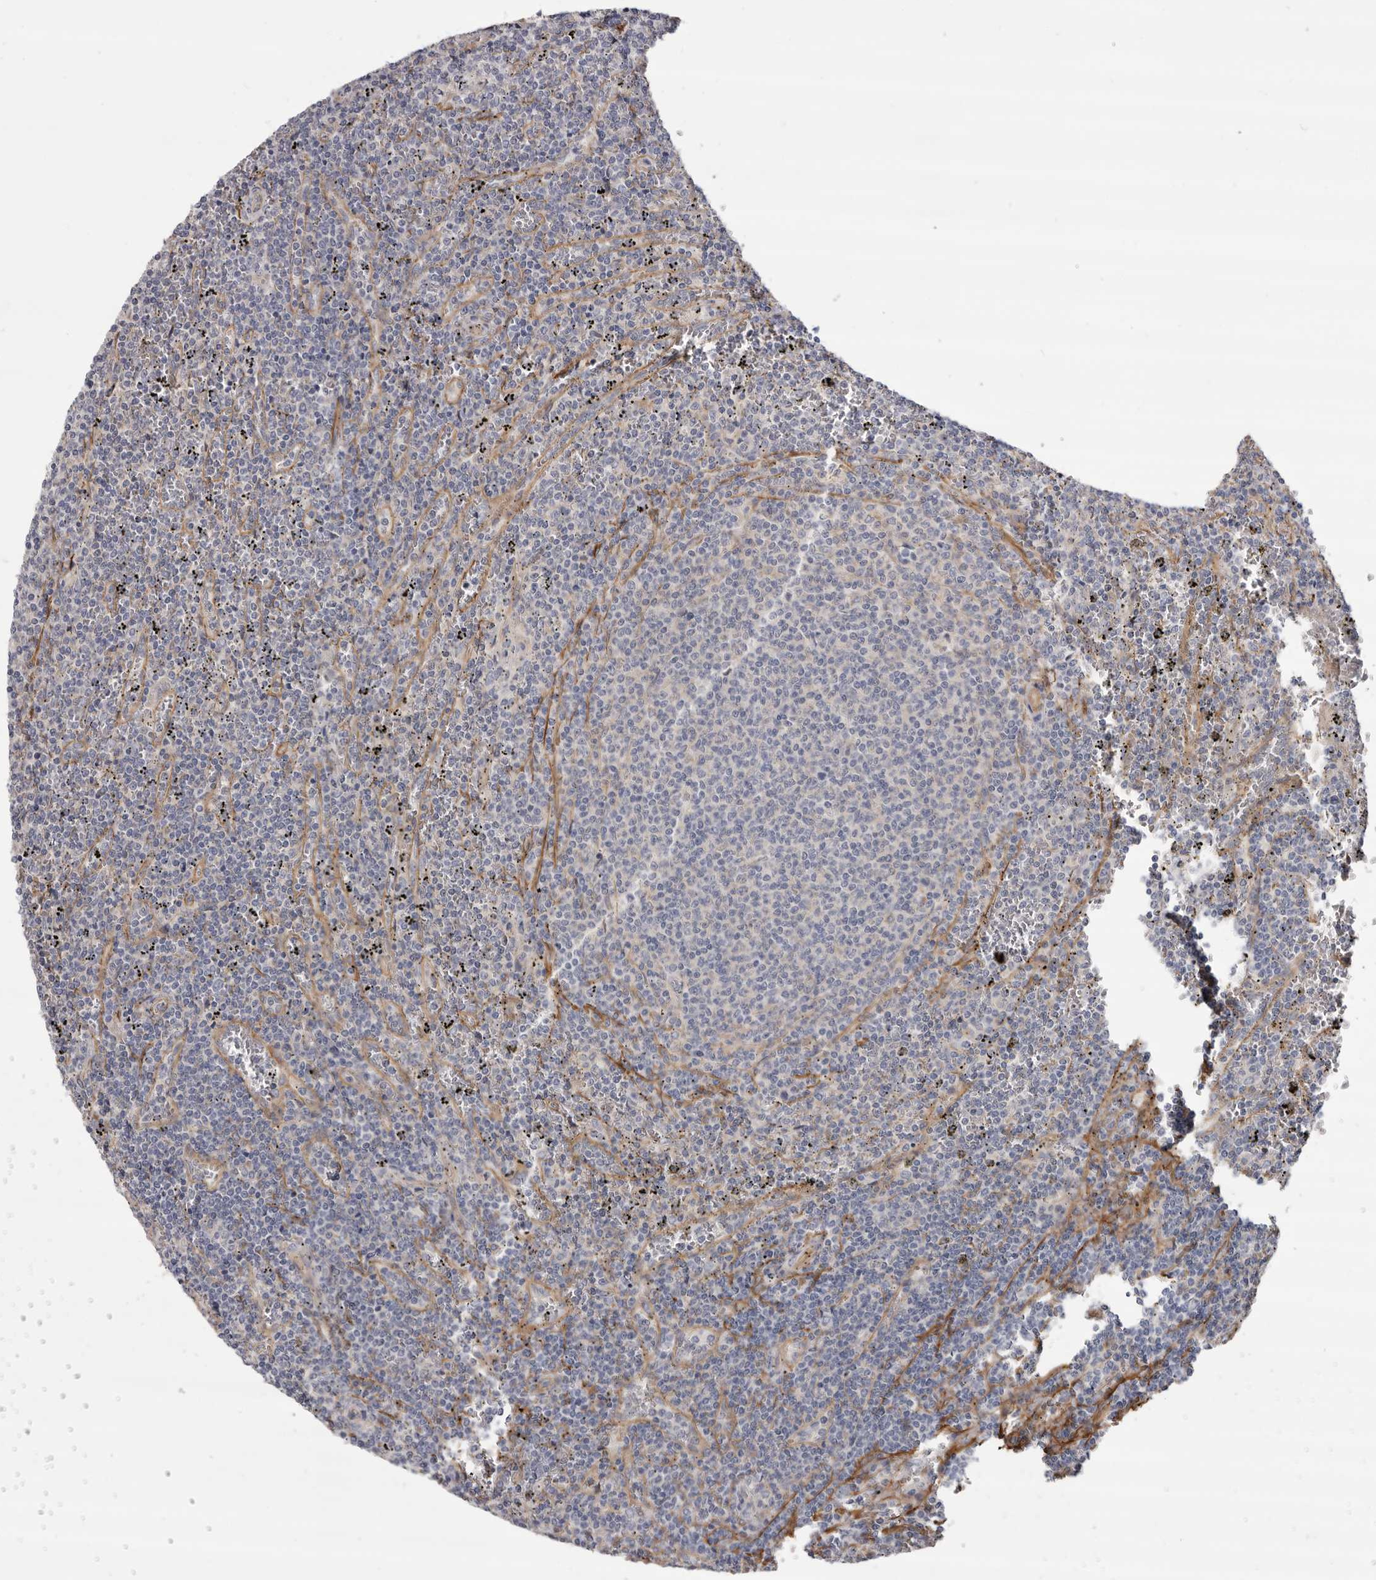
{"staining": {"intensity": "negative", "quantity": "none", "location": "none"}, "tissue": "lymphoma", "cell_type": "Tumor cells", "image_type": "cancer", "snomed": [{"axis": "morphology", "description": "Malignant lymphoma, non-Hodgkin's type, Low grade"}, {"axis": "topography", "description": "Spleen"}], "caption": "Lymphoma was stained to show a protein in brown. There is no significant positivity in tumor cells.", "gene": "CGN", "patient": {"sex": "female", "age": 50}}